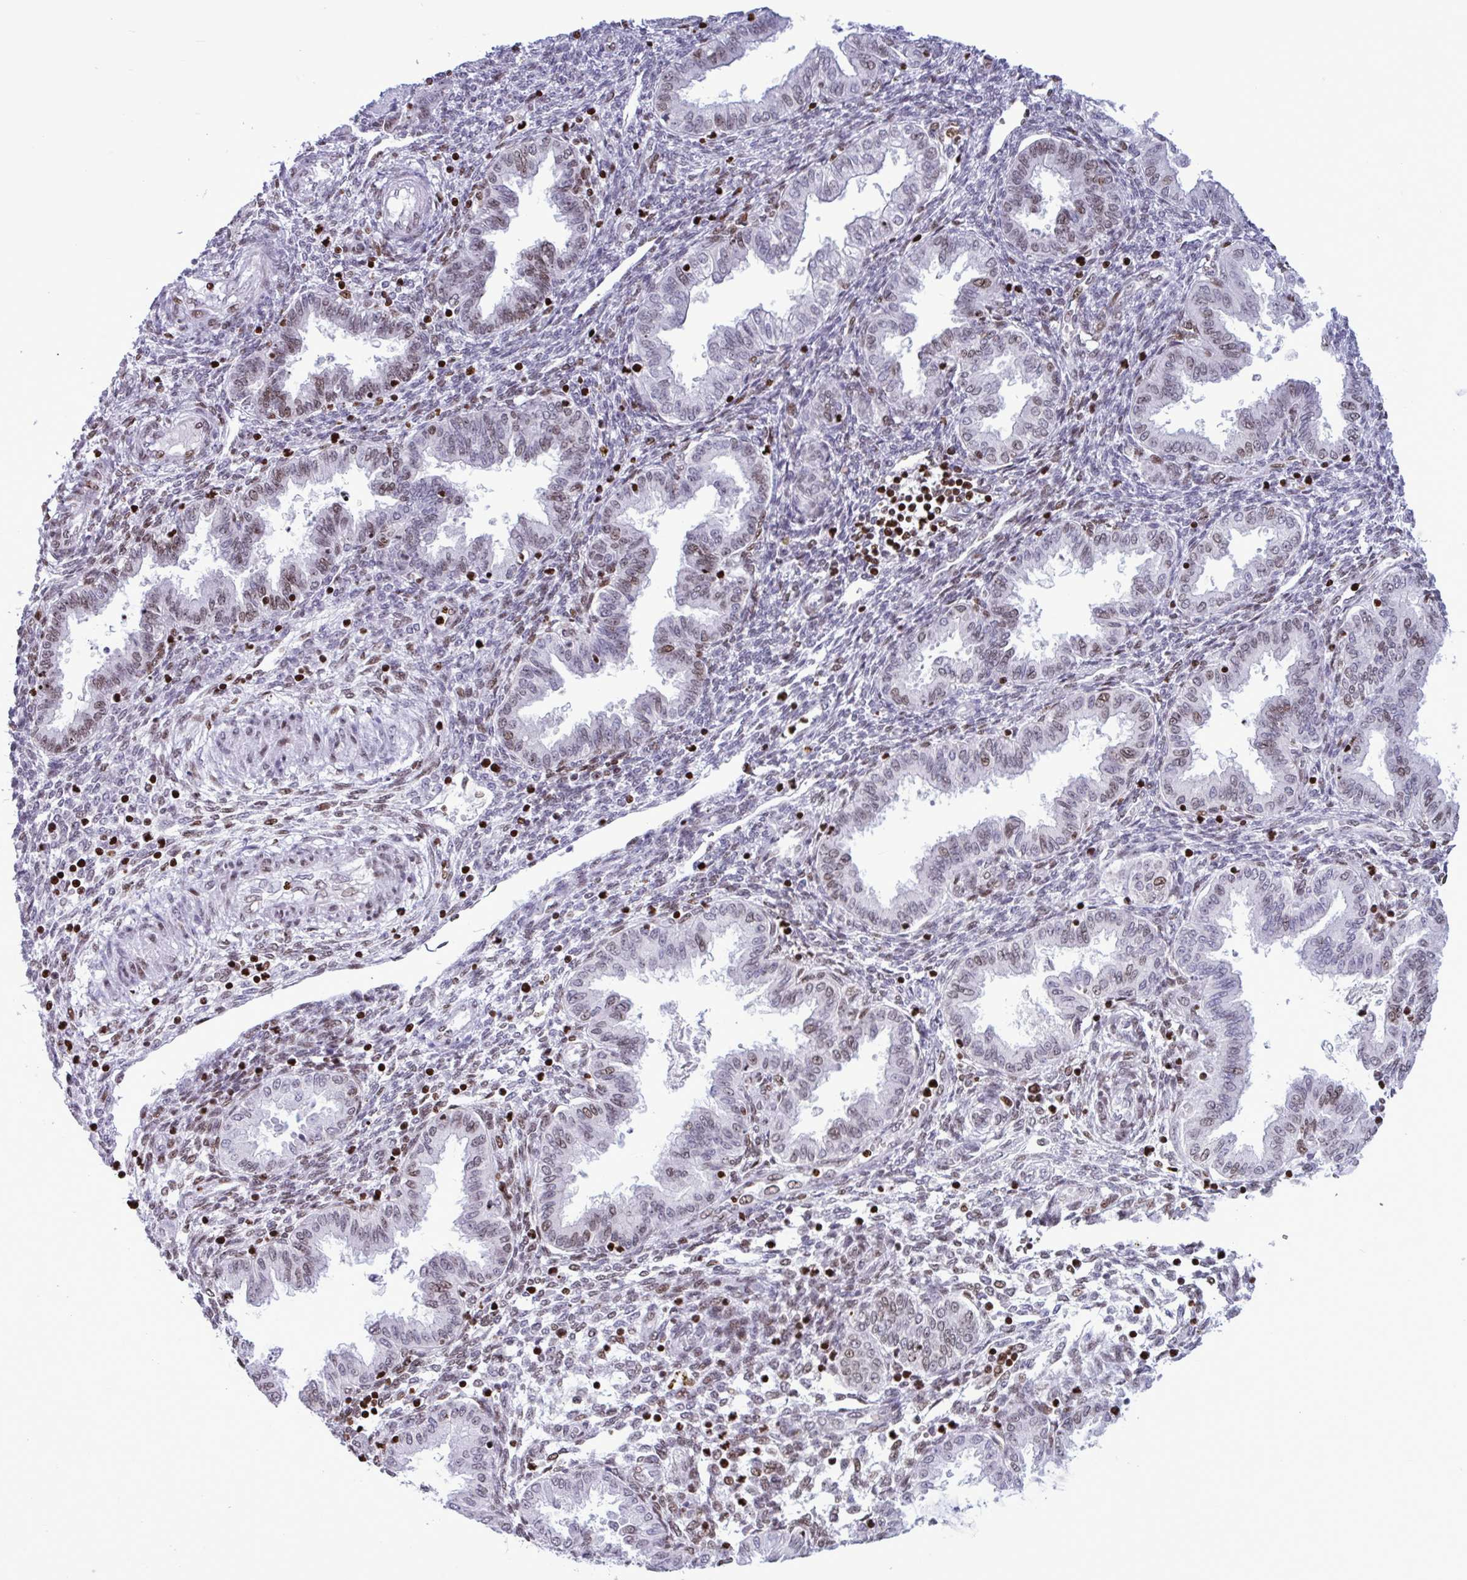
{"staining": {"intensity": "weak", "quantity": "<25%", "location": "nuclear"}, "tissue": "endometrium", "cell_type": "Cells in endometrial stroma", "image_type": "normal", "snomed": [{"axis": "morphology", "description": "Normal tissue, NOS"}, {"axis": "topography", "description": "Endometrium"}], "caption": "Cells in endometrial stroma are negative for brown protein staining in unremarkable endometrium. (Immunohistochemistry (ihc), brightfield microscopy, high magnification).", "gene": "HMGB2", "patient": {"sex": "female", "age": 33}}